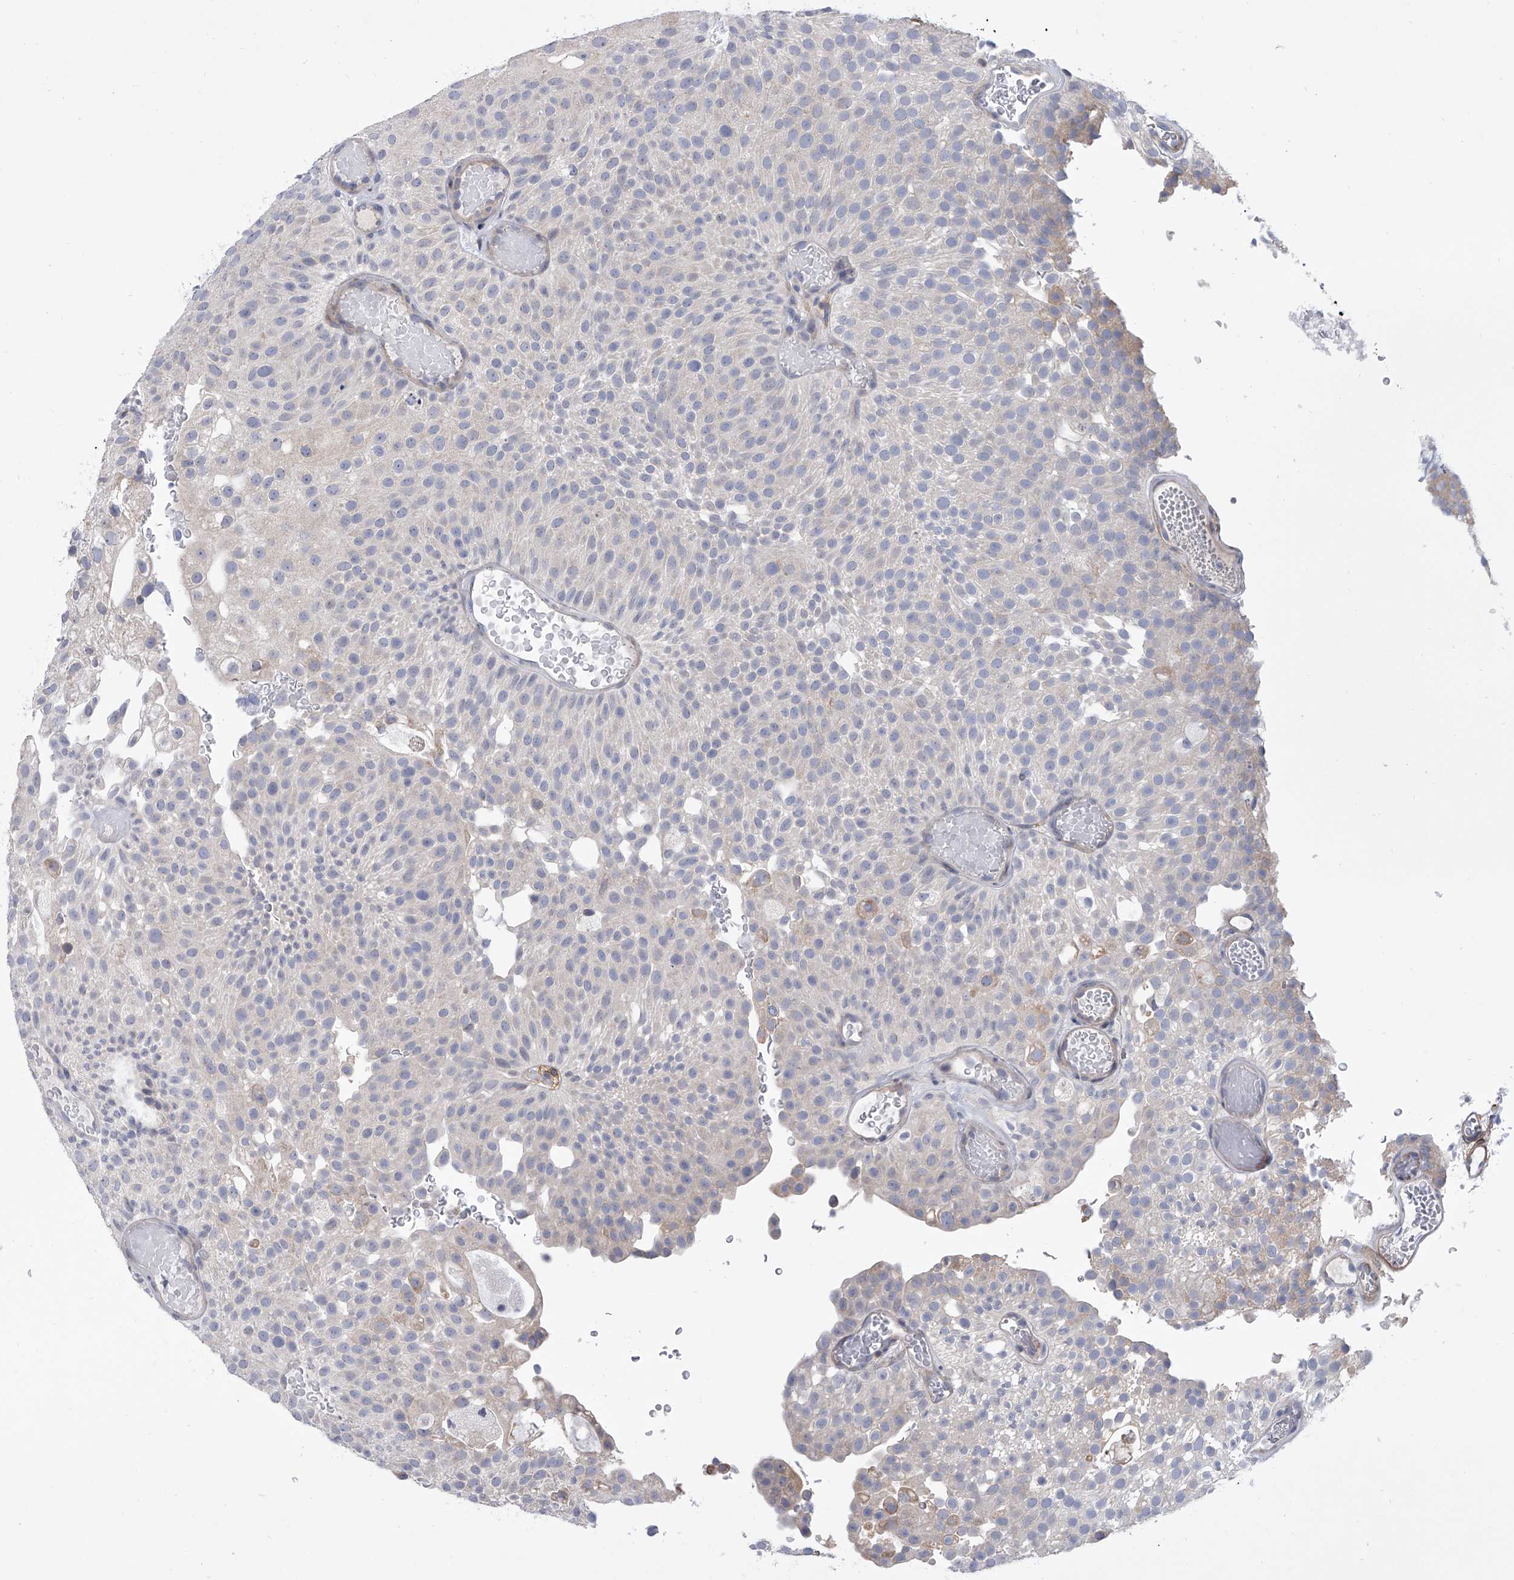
{"staining": {"intensity": "negative", "quantity": "none", "location": "none"}, "tissue": "urothelial cancer", "cell_type": "Tumor cells", "image_type": "cancer", "snomed": [{"axis": "morphology", "description": "Urothelial carcinoma, Low grade"}, {"axis": "topography", "description": "Urinary bladder"}], "caption": "Immunohistochemistry photomicrograph of urothelial cancer stained for a protein (brown), which exhibits no staining in tumor cells.", "gene": "ALG14", "patient": {"sex": "male", "age": 78}}